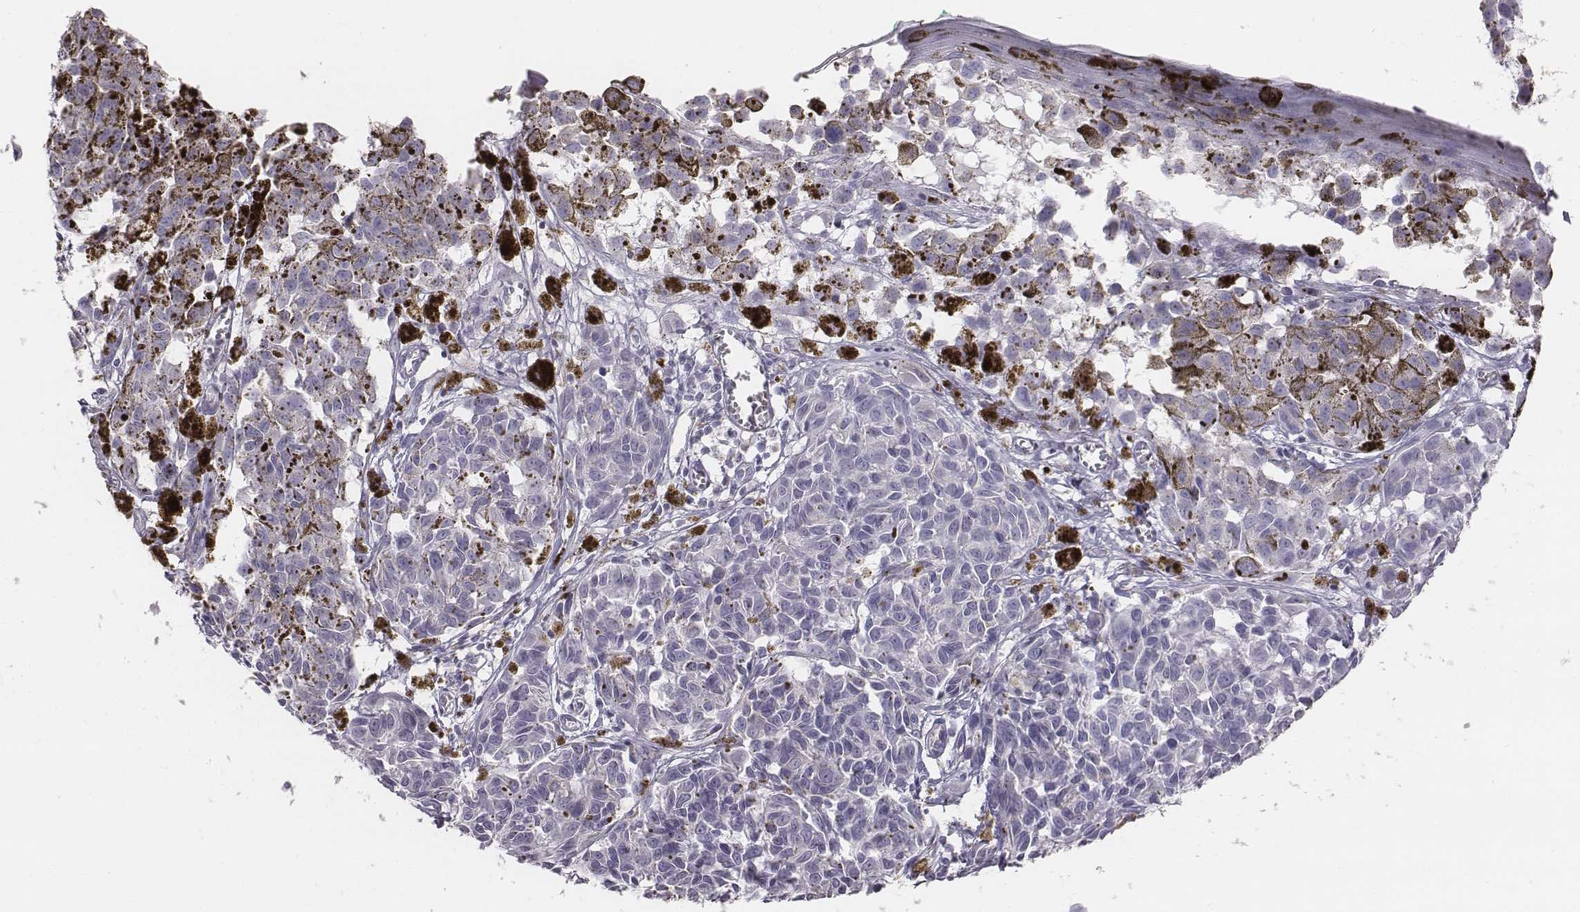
{"staining": {"intensity": "negative", "quantity": "none", "location": "none"}, "tissue": "melanoma", "cell_type": "Tumor cells", "image_type": "cancer", "snomed": [{"axis": "morphology", "description": "Malignant melanoma, NOS"}, {"axis": "topography", "description": "Skin"}], "caption": "Immunohistochemistry photomicrograph of malignant melanoma stained for a protein (brown), which demonstrates no positivity in tumor cells. (Brightfield microscopy of DAB (3,3'-diaminobenzidine) IHC at high magnification).", "gene": "C6orf58", "patient": {"sex": "female", "age": 38}}